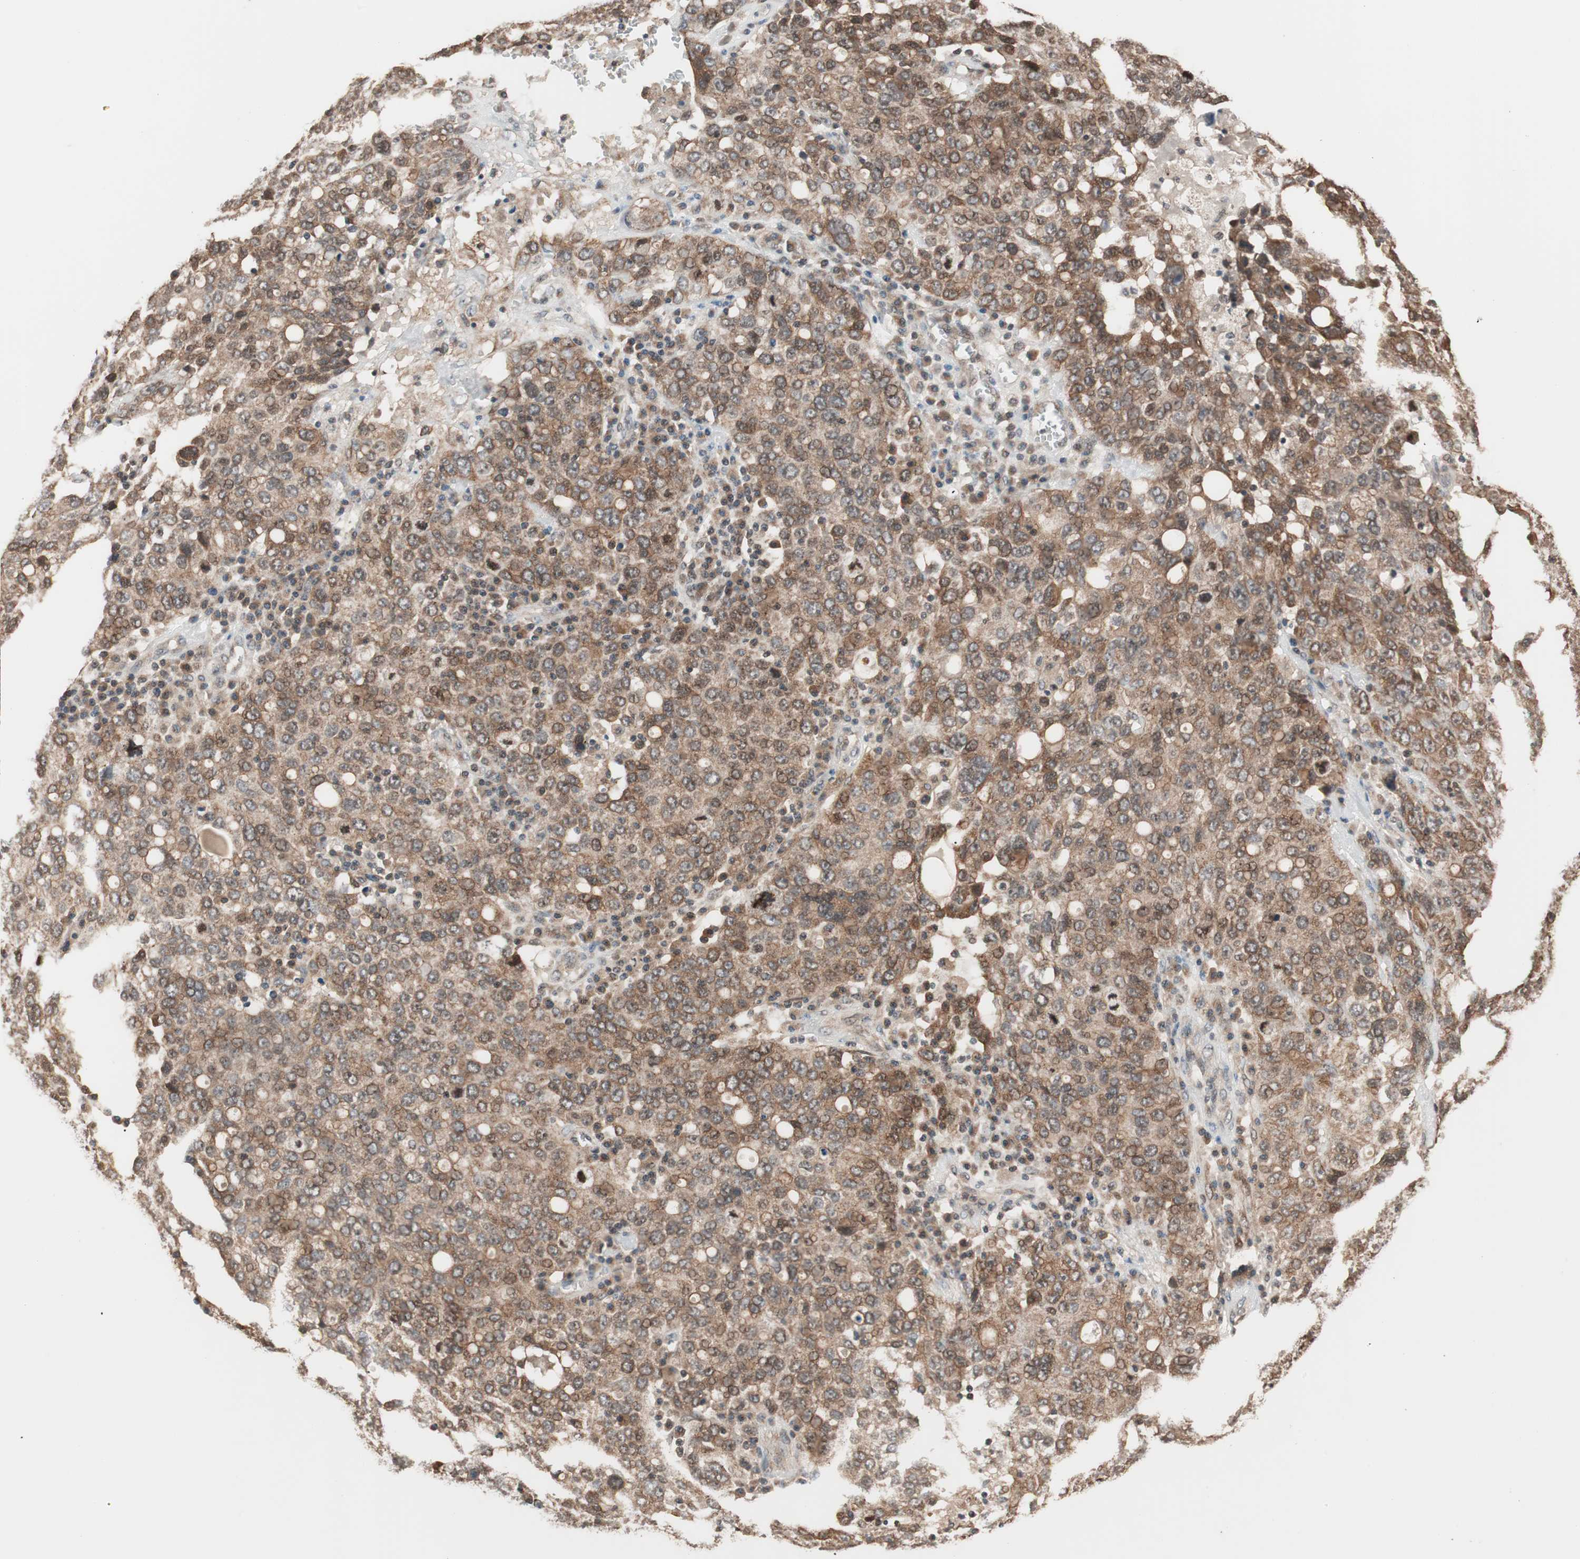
{"staining": {"intensity": "strong", "quantity": ">75%", "location": "cytoplasmic/membranous"}, "tissue": "ovarian cancer", "cell_type": "Tumor cells", "image_type": "cancer", "snomed": [{"axis": "morphology", "description": "Carcinoma, endometroid"}, {"axis": "topography", "description": "Ovary"}], "caption": "Protein expression analysis of human endometroid carcinoma (ovarian) reveals strong cytoplasmic/membranous expression in about >75% of tumor cells.", "gene": "FBXO5", "patient": {"sex": "female", "age": 62}}